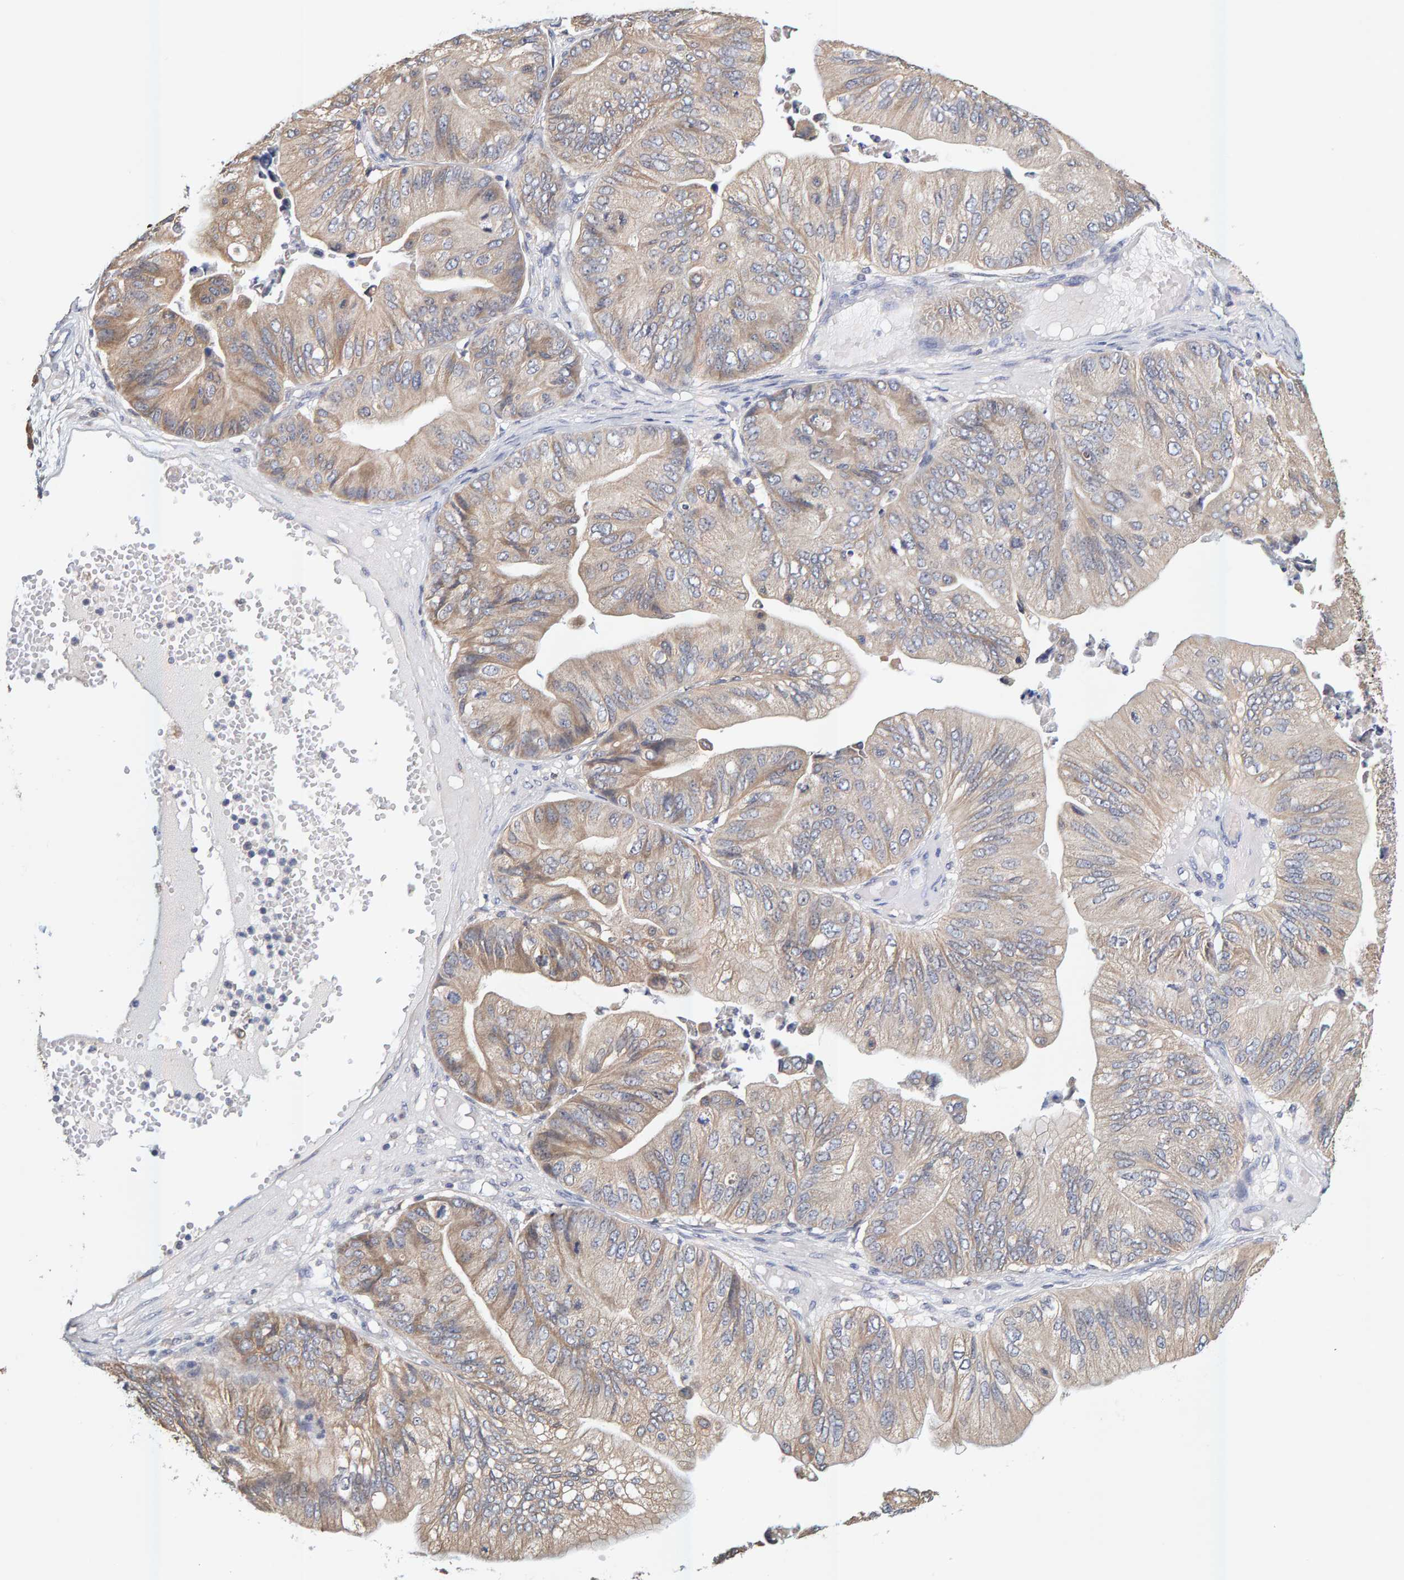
{"staining": {"intensity": "moderate", "quantity": "25%-75%", "location": "cytoplasmic/membranous"}, "tissue": "ovarian cancer", "cell_type": "Tumor cells", "image_type": "cancer", "snomed": [{"axis": "morphology", "description": "Cystadenocarcinoma, mucinous, NOS"}, {"axis": "topography", "description": "Ovary"}], "caption": "About 25%-75% of tumor cells in ovarian mucinous cystadenocarcinoma demonstrate moderate cytoplasmic/membranous protein expression as visualized by brown immunohistochemical staining.", "gene": "SGPL1", "patient": {"sex": "female", "age": 61}}